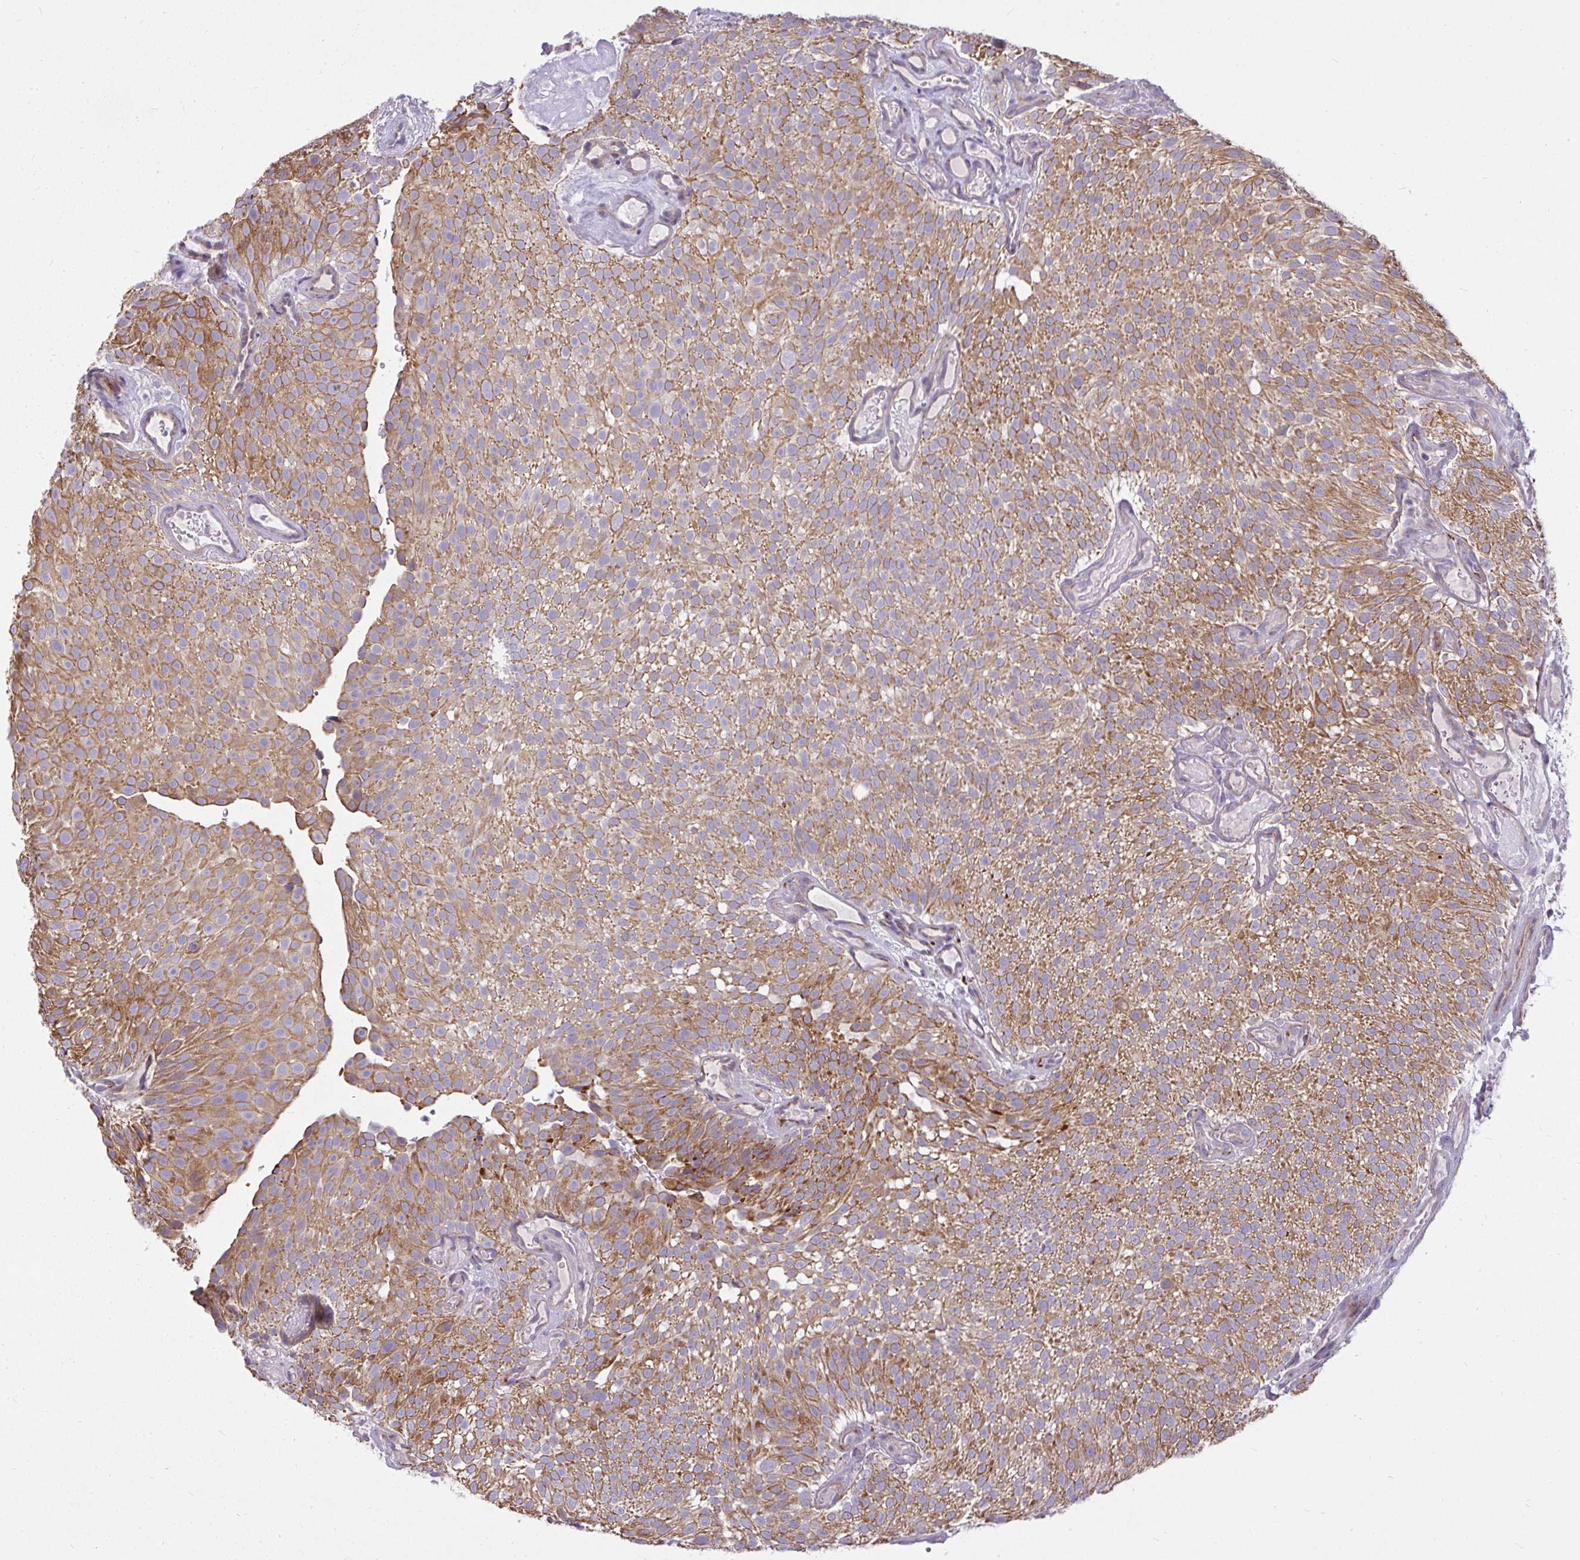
{"staining": {"intensity": "moderate", "quantity": ">75%", "location": "cytoplasmic/membranous"}, "tissue": "urothelial cancer", "cell_type": "Tumor cells", "image_type": "cancer", "snomed": [{"axis": "morphology", "description": "Urothelial carcinoma, Low grade"}, {"axis": "topography", "description": "Urinary bladder"}], "caption": "Protein analysis of low-grade urothelial carcinoma tissue demonstrates moderate cytoplasmic/membranous positivity in about >75% of tumor cells.", "gene": "STRIP1", "patient": {"sex": "male", "age": 78}}